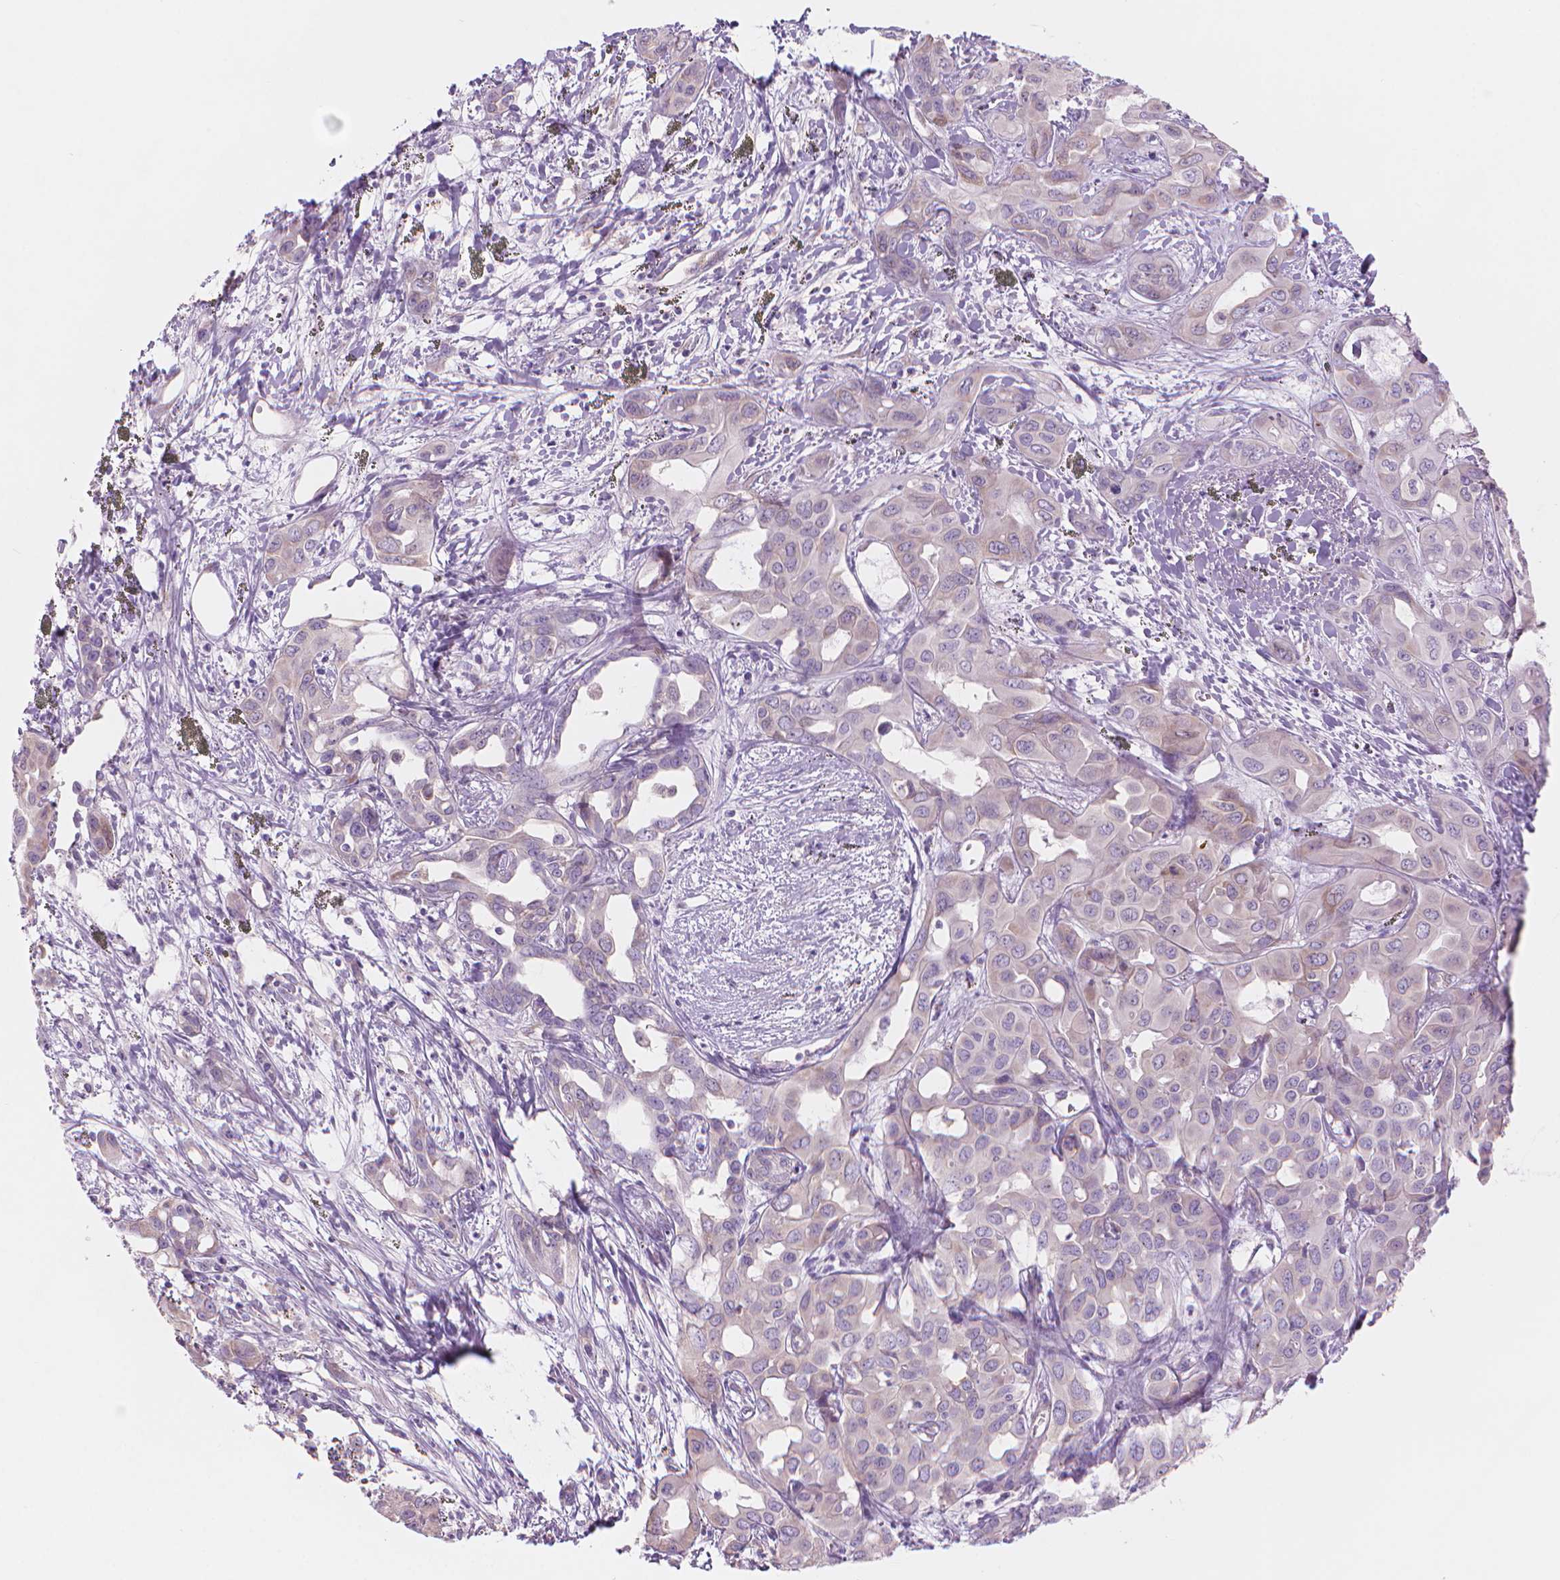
{"staining": {"intensity": "negative", "quantity": "none", "location": "none"}, "tissue": "liver cancer", "cell_type": "Tumor cells", "image_type": "cancer", "snomed": [{"axis": "morphology", "description": "Cholangiocarcinoma"}, {"axis": "topography", "description": "Liver"}], "caption": "Immunohistochemical staining of liver cancer reveals no significant positivity in tumor cells. (Stains: DAB (3,3'-diaminobenzidine) immunohistochemistry with hematoxylin counter stain, Microscopy: brightfield microscopy at high magnification).", "gene": "ENSG00000187186", "patient": {"sex": "female", "age": 60}}